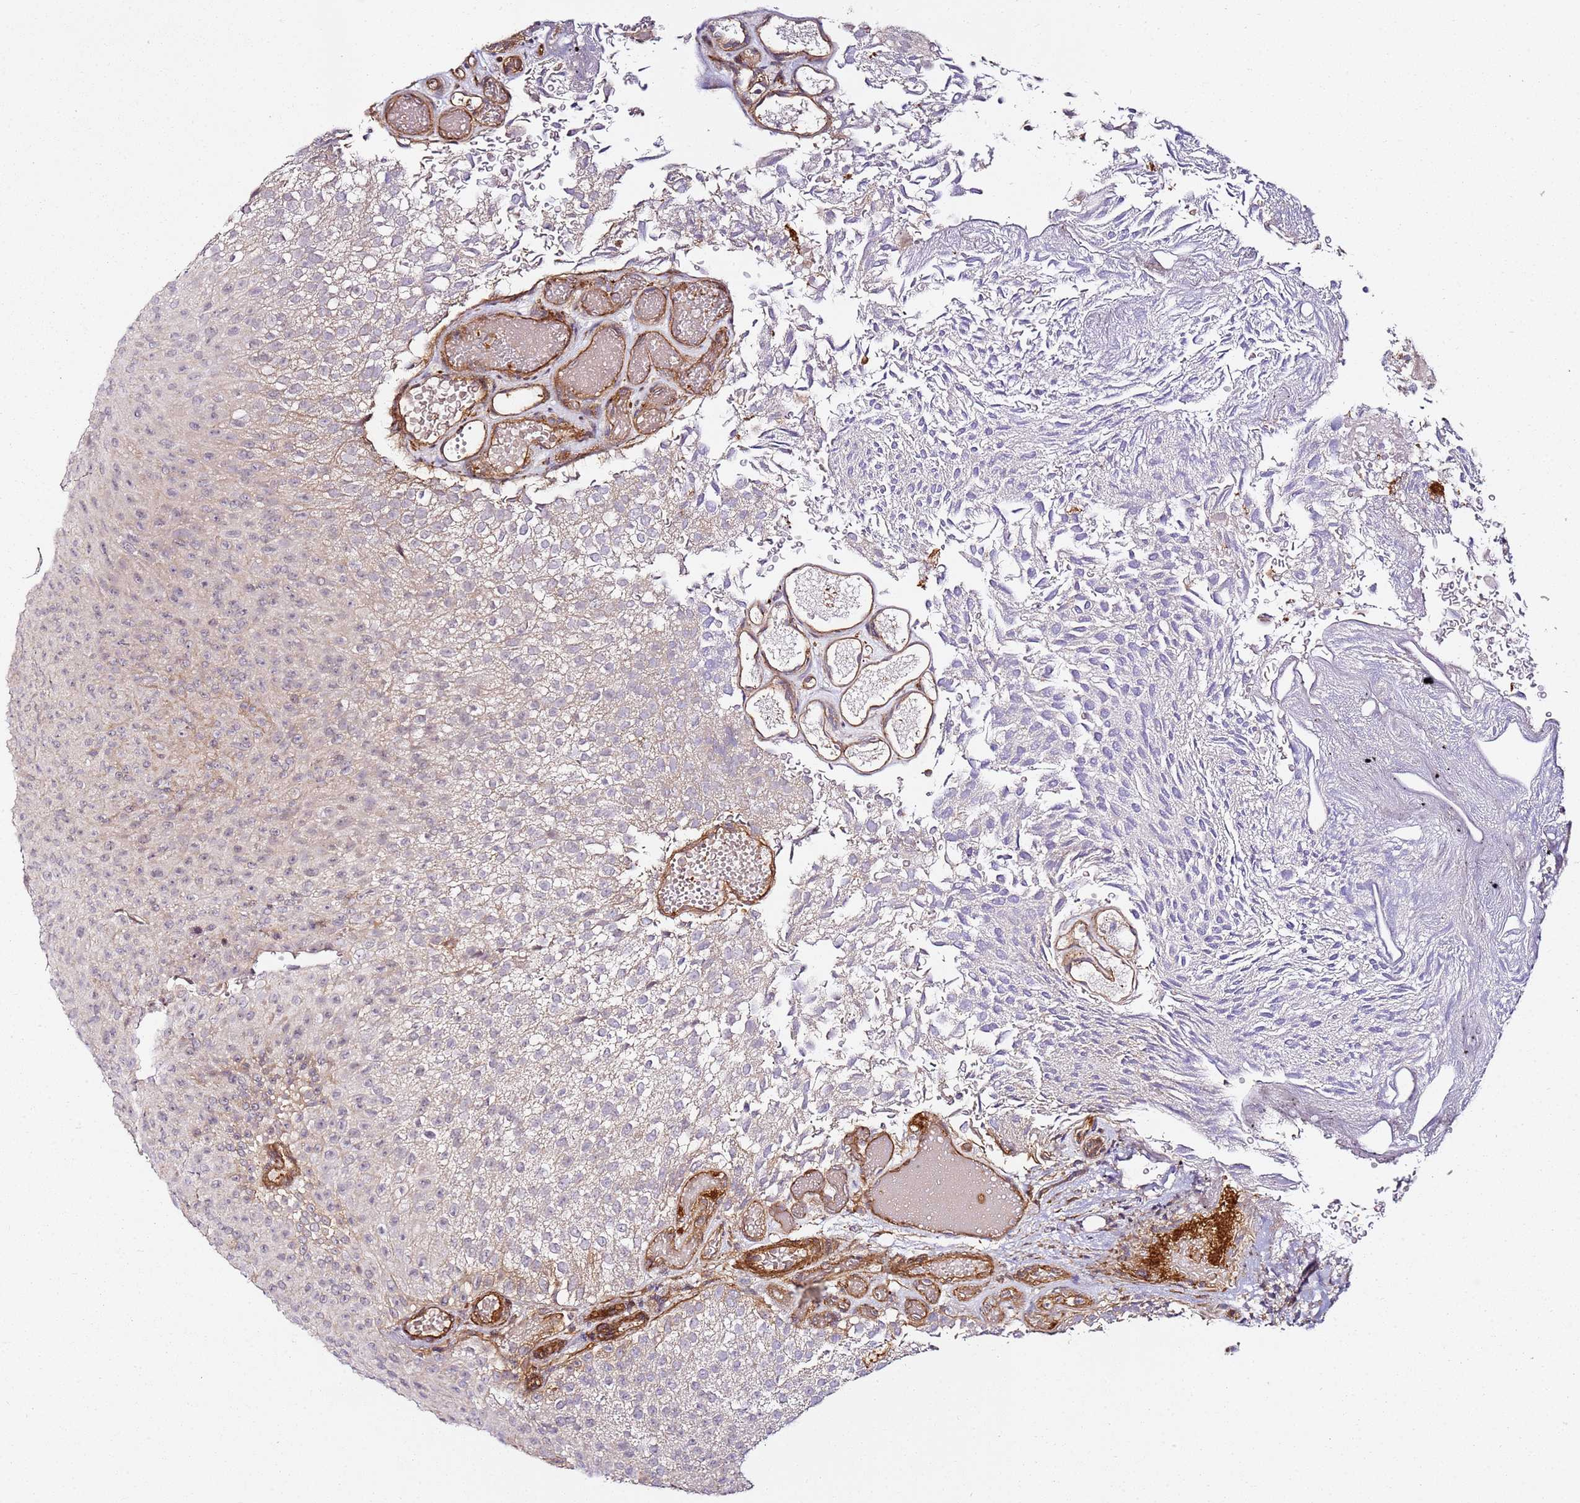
{"staining": {"intensity": "negative", "quantity": "none", "location": "none"}, "tissue": "urothelial cancer", "cell_type": "Tumor cells", "image_type": "cancer", "snomed": [{"axis": "morphology", "description": "Urothelial carcinoma, Low grade"}, {"axis": "topography", "description": "Urinary bladder"}], "caption": "Immunohistochemistry (IHC) of human urothelial carcinoma (low-grade) exhibits no expression in tumor cells.", "gene": "CCNYL1", "patient": {"sex": "male", "age": 78}}